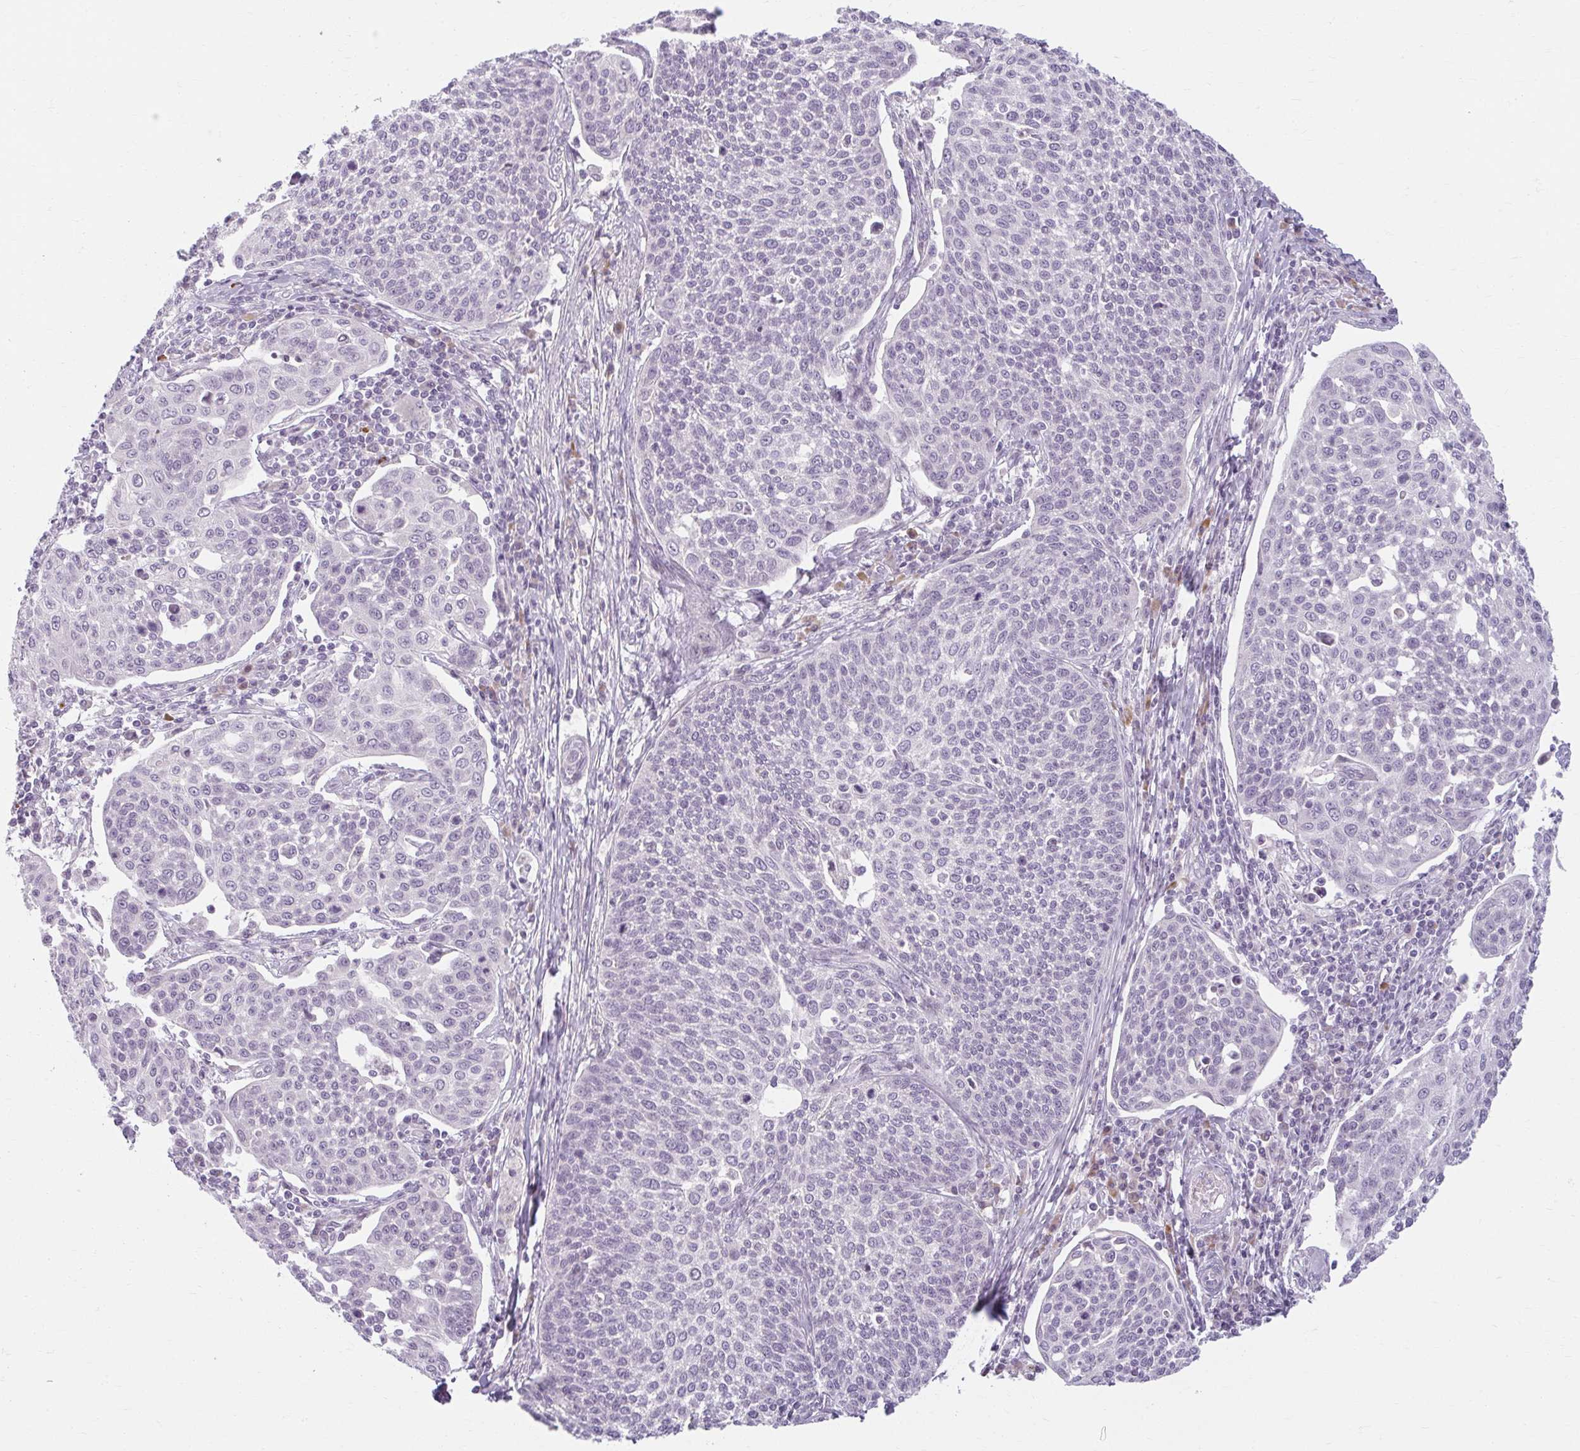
{"staining": {"intensity": "negative", "quantity": "none", "location": "none"}, "tissue": "cervical cancer", "cell_type": "Tumor cells", "image_type": "cancer", "snomed": [{"axis": "morphology", "description": "Squamous cell carcinoma, NOS"}, {"axis": "topography", "description": "Cervix"}], "caption": "The photomicrograph shows no staining of tumor cells in cervical squamous cell carcinoma.", "gene": "ZFYVE26", "patient": {"sex": "female", "age": 34}}